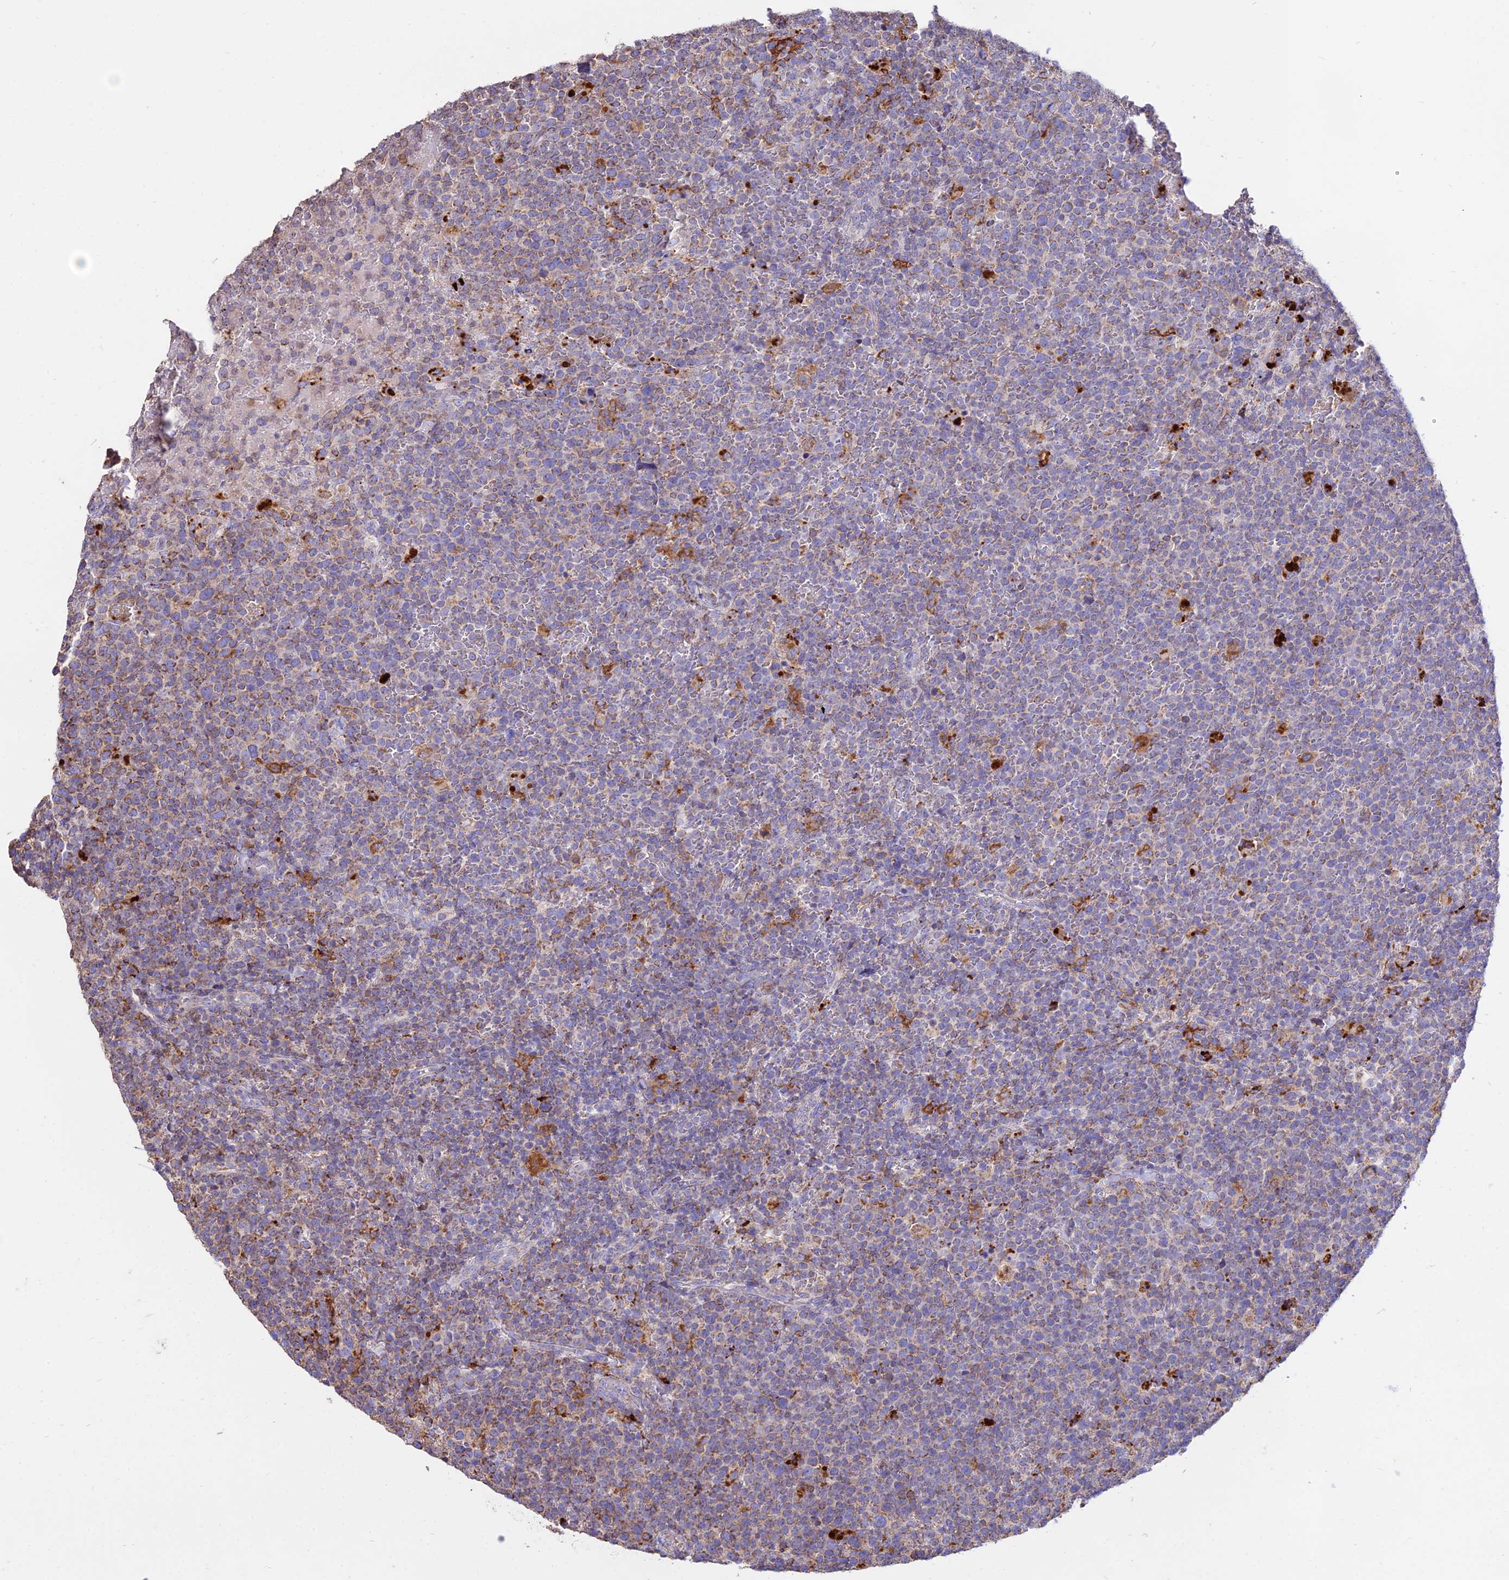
{"staining": {"intensity": "moderate", "quantity": "<25%", "location": "cytoplasmic/membranous"}, "tissue": "lymphoma", "cell_type": "Tumor cells", "image_type": "cancer", "snomed": [{"axis": "morphology", "description": "Malignant lymphoma, non-Hodgkin's type, High grade"}, {"axis": "topography", "description": "Lymph node"}], "caption": "High-power microscopy captured an immunohistochemistry histopathology image of malignant lymphoma, non-Hodgkin's type (high-grade), revealing moderate cytoplasmic/membranous positivity in about <25% of tumor cells.", "gene": "PNLIPRP3", "patient": {"sex": "male", "age": 61}}